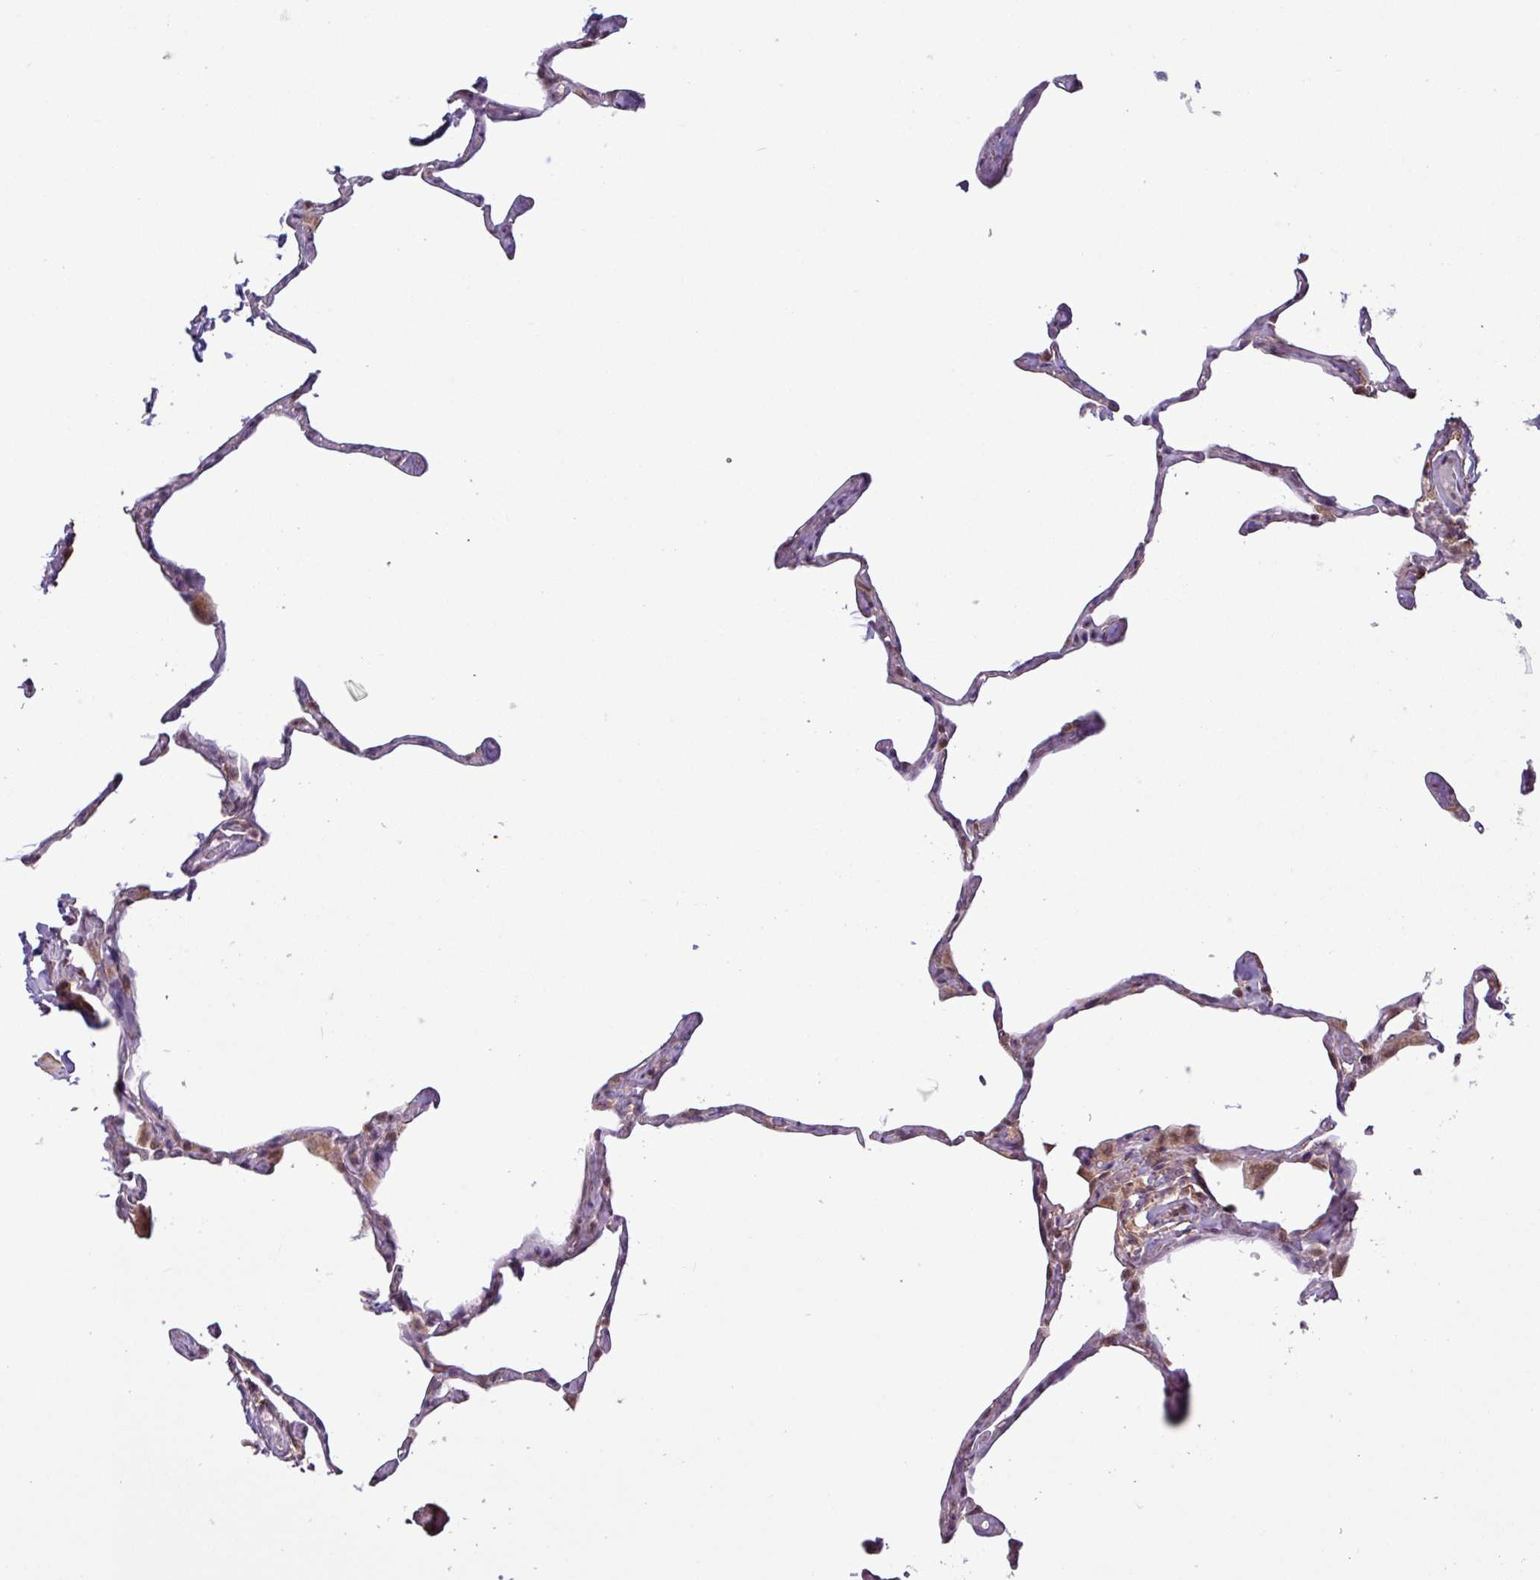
{"staining": {"intensity": "moderate", "quantity": "25%-75%", "location": "cytoplasmic/membranous"}, "tissue": "lung", "cell_type": "Alveolar cells", "image_type": "normal", "snomed": [{"axis": "morphology", "description": "Normal tissue, NOS"}, {"axis": "topography", "description": "Lung"}], "caption": "Lung stained with DAB IHC displays medium levels of moderate cytoplasmic/membranous positivity in about 25%-75% of alveolar cells.", "gene": "MCTP2", "patient": {"sex": "male", "age": 65}}